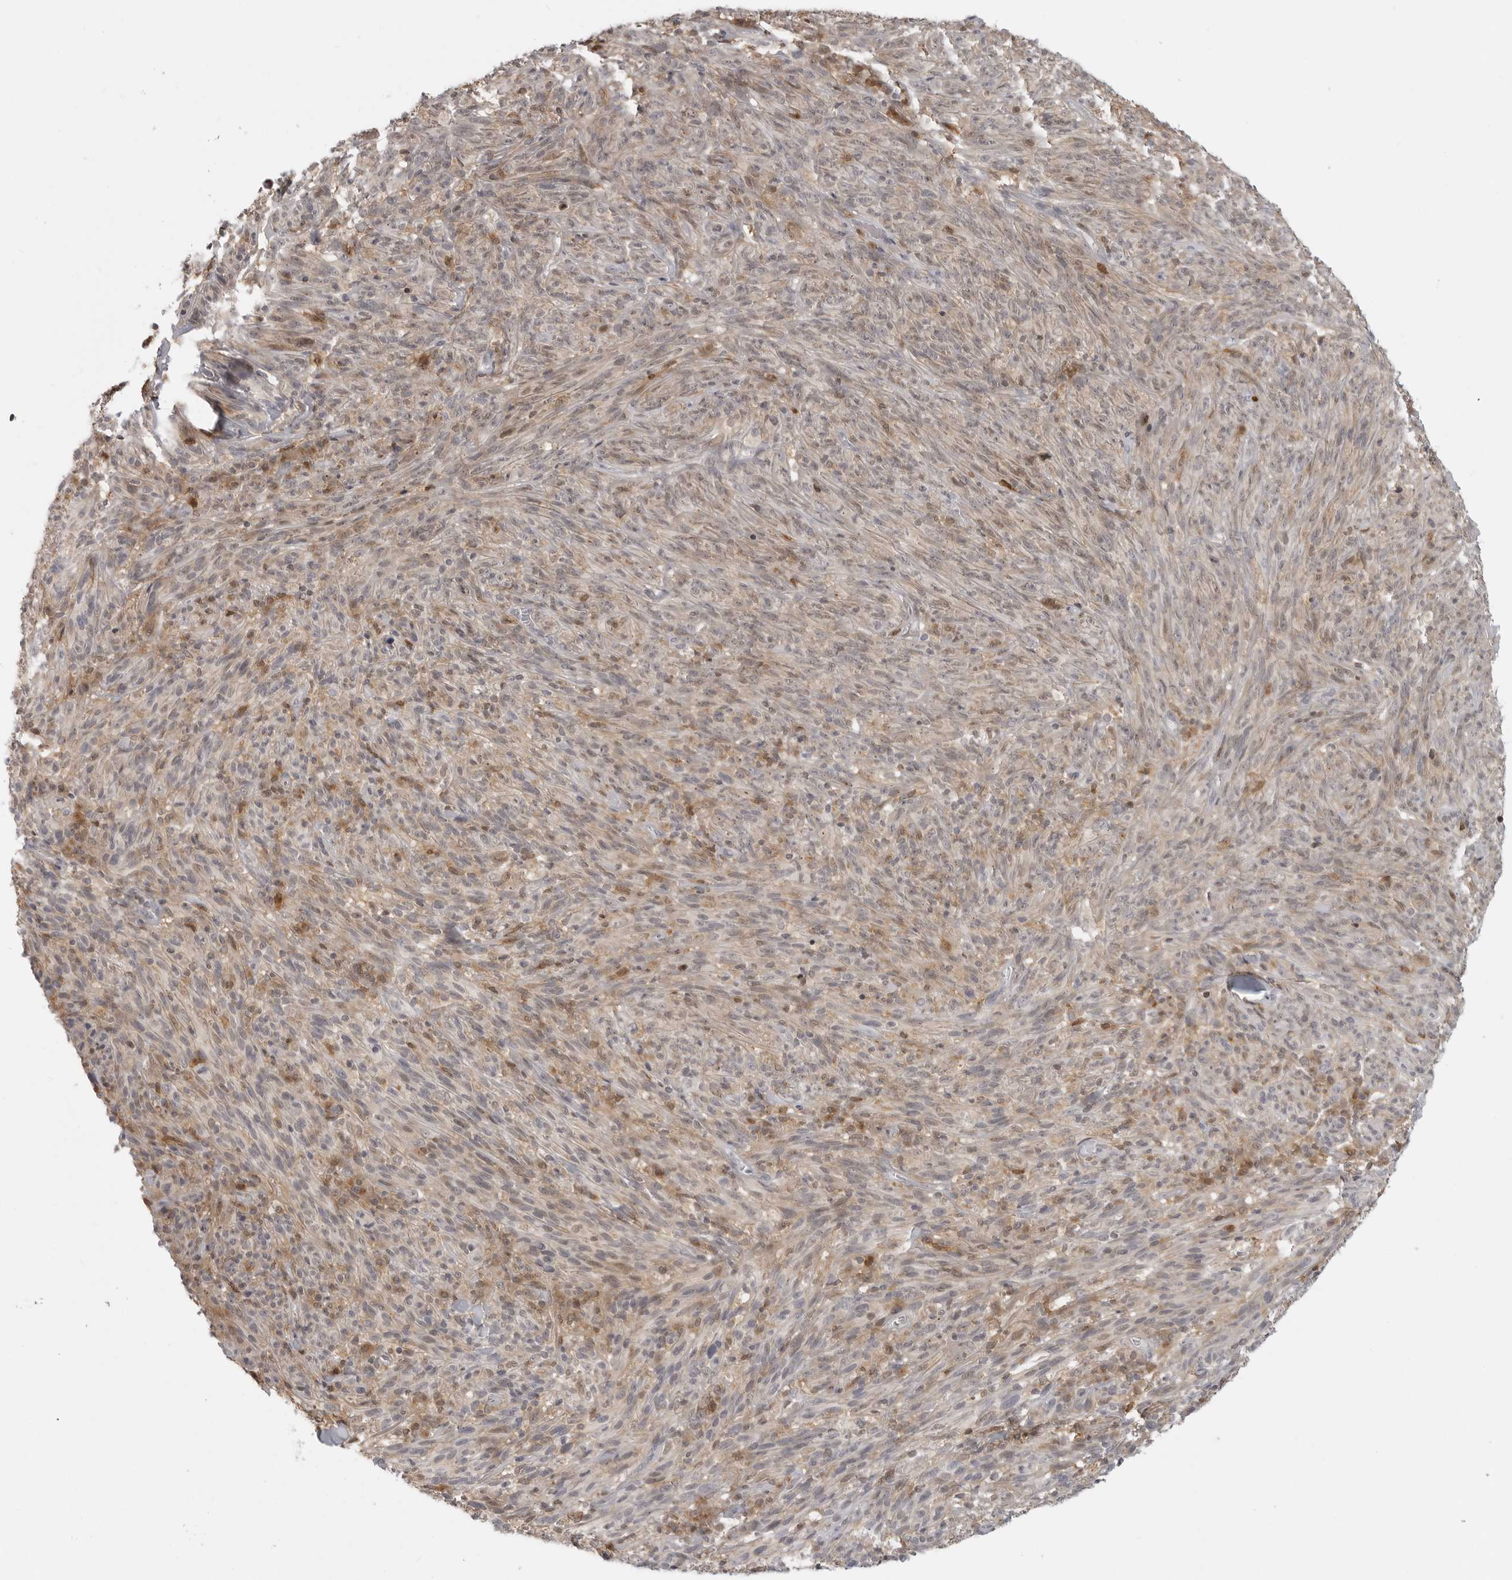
{"staining": {"intensity": "negative", "quantity": "none", "location": "none"}, "tissue": "melanoma", "cell_type": "Tumor cells", "image_type": "cancer", "snomed": [{"axis": "morphology", "description": "Malignant melanoma, NOS"}, {"axis": "topography", "description": "Skin of head"}], "caption": "This histopathology image is of melanoma stained with immunohistochemistry to label a protein in brown with the nuclei are counter-stained blue. There is no positivity in tumor cells.", "gene": "CTIF", "patient": {"sex": "male", "age": 96}}